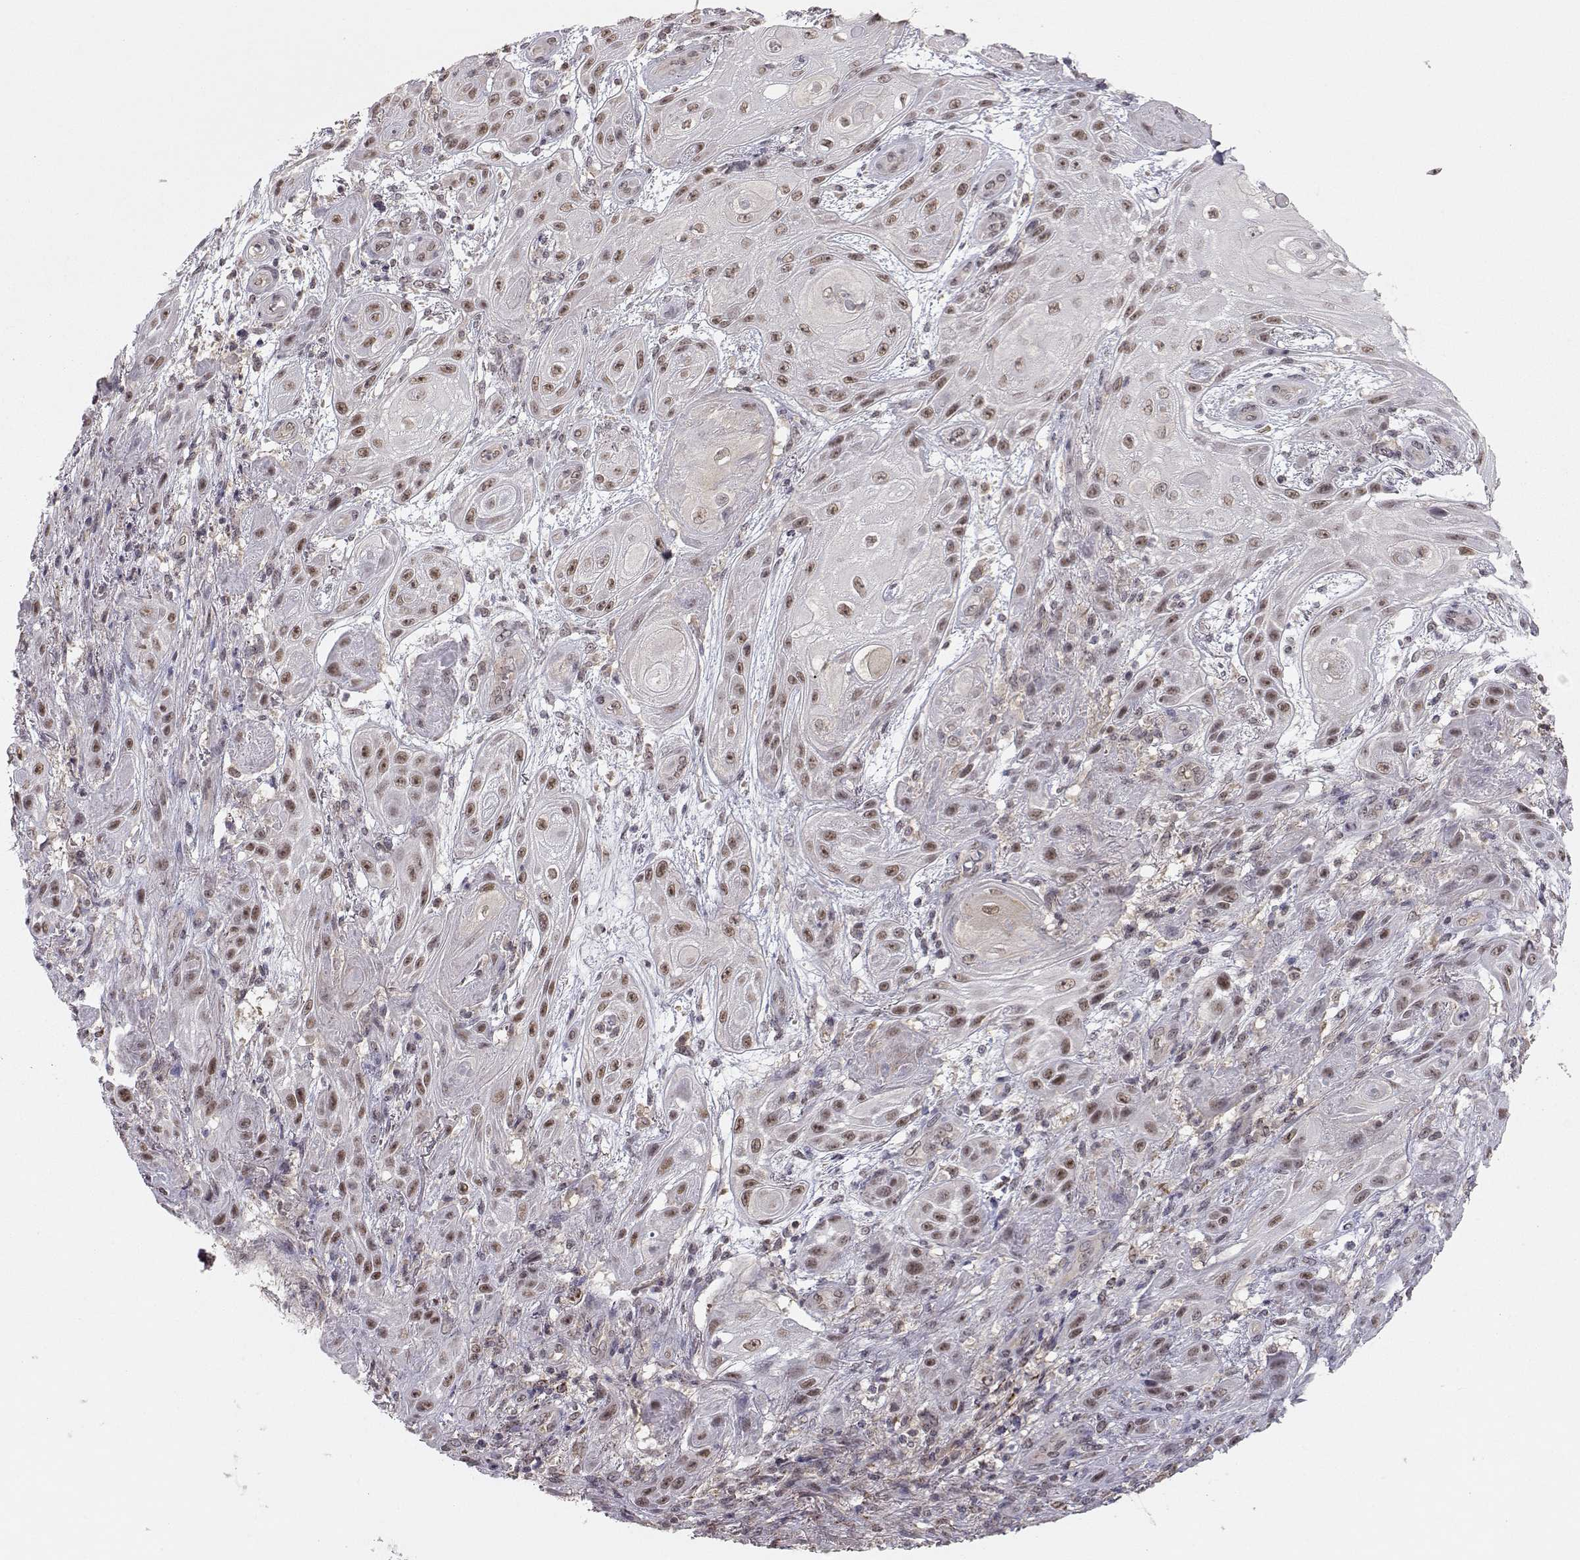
{"staining": {"intensity": "moderate", "quantity": "25%-75%", "location": "nuclear"}, "tissue": "skin cancer", "cell_type": "Tumor cells", "image_type": "cancer", "snomed": [{"axis": "morphology", "description": "Squamous cell carcinoma, NOS"}, {"axis": "topography", "description": "Skin"}], "caption": "Immunohistochemical staining of human skin cancer reveals moderate nuclear protein staining in approximately 25%-75% of tumor cells.", "gene": "KIF13B", "patient": {"sex": "male", "age": 62}}